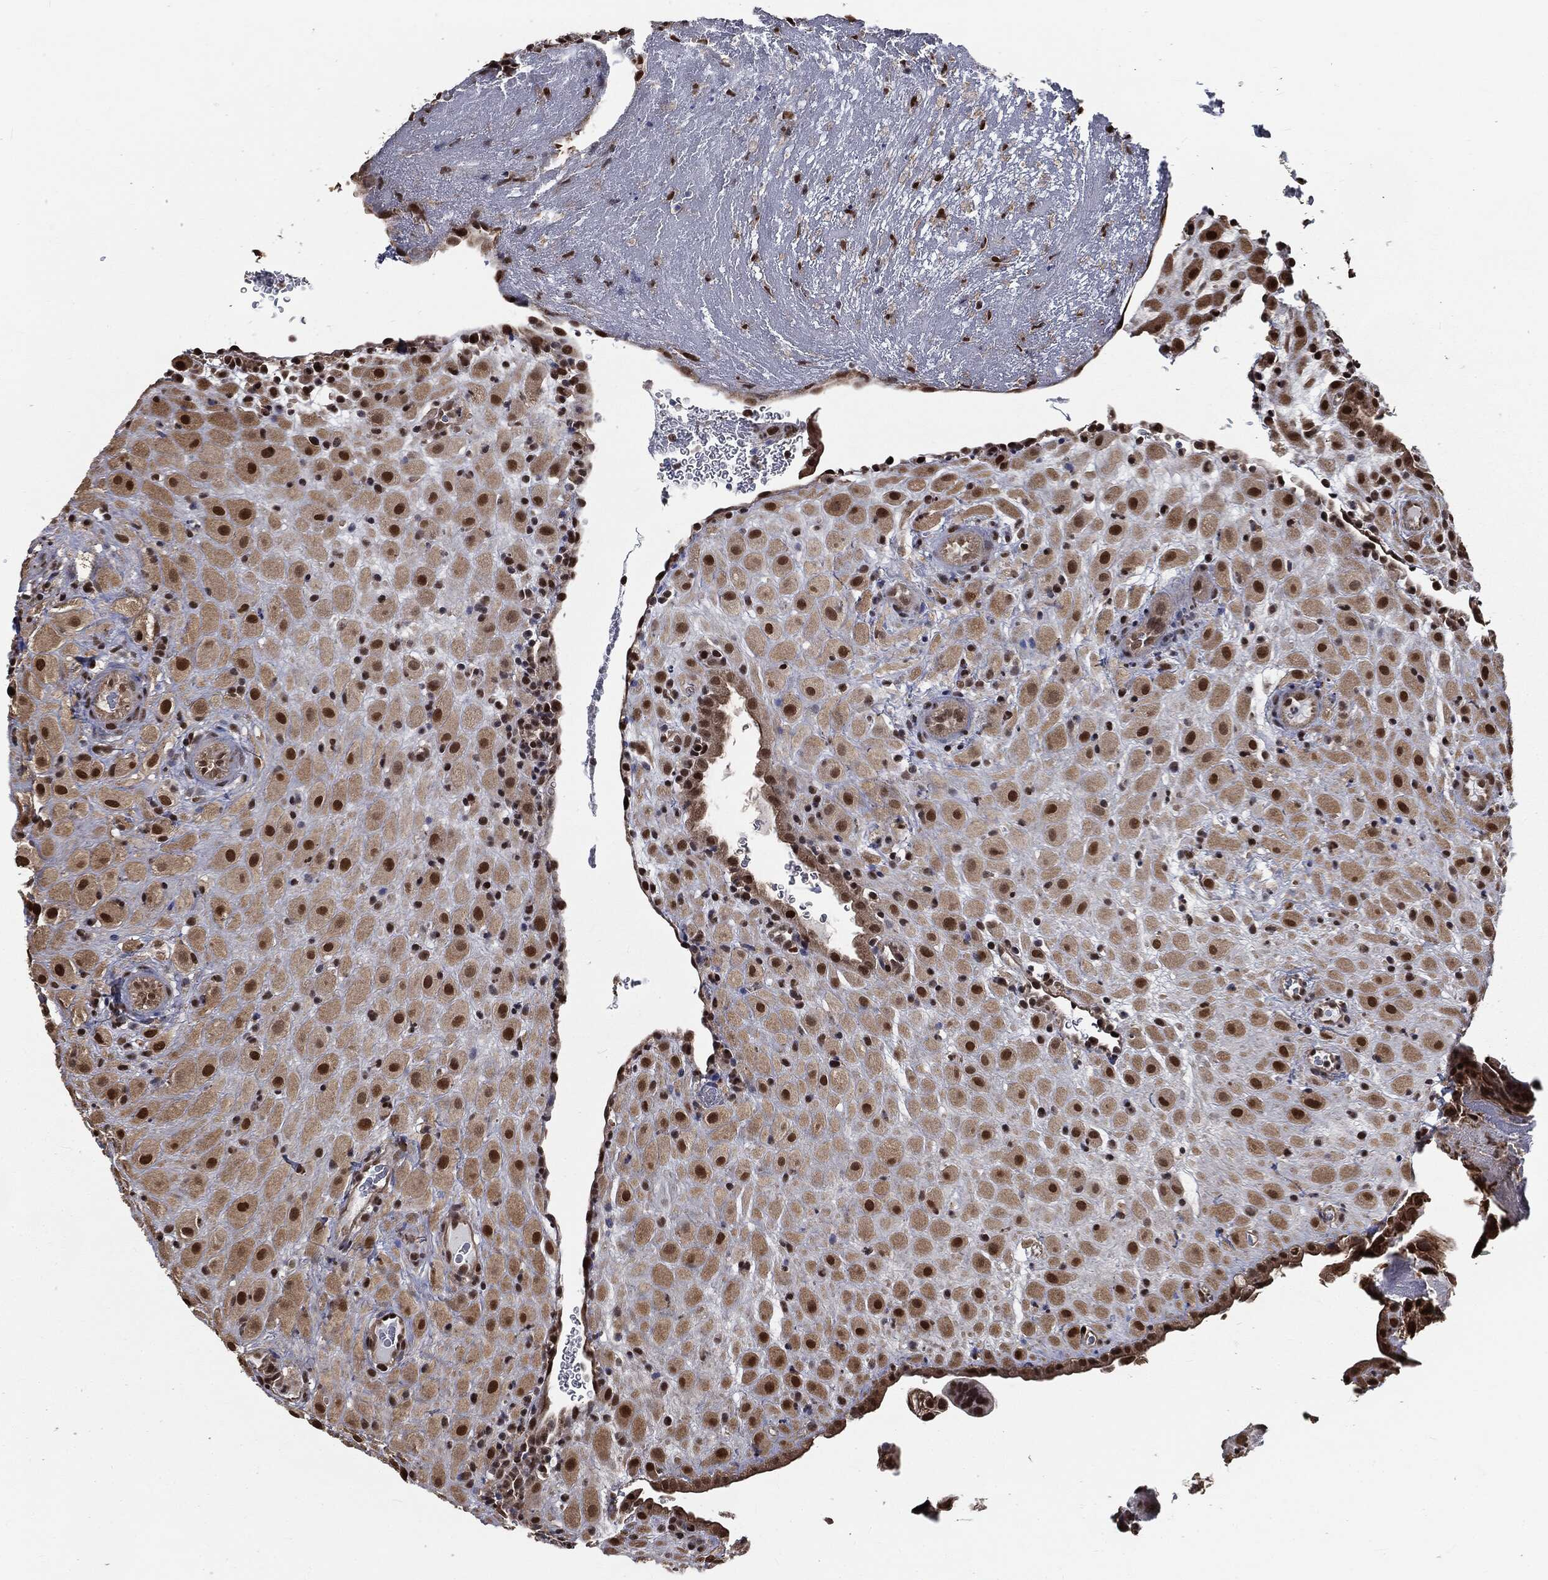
{"staining": {"intensity": "strong", "quantity": "25%-75%", "location": "cytoplasmic/membranous,nuclear"}, "tissue": "placenta", "cell_type": "Decidual cells", "image_type": "normal", "snomed": [{"axis": "morphology", "description": "Normal tissue, NOS"}, {"axis": "topography", "description": "Placenta"}], "caption": "Decidual cells show high levels of strong cytoplasmic/membranous,nuclear positivity in approximately 25%-75% of cells in normal human placenta. The staining is performed using DAB brown chromogen to label protein expression. The nuclei are counter-stained blue using hematoxylin.", "gene": "SHLD2", "patient": {"sex": "female", "age": 19}}